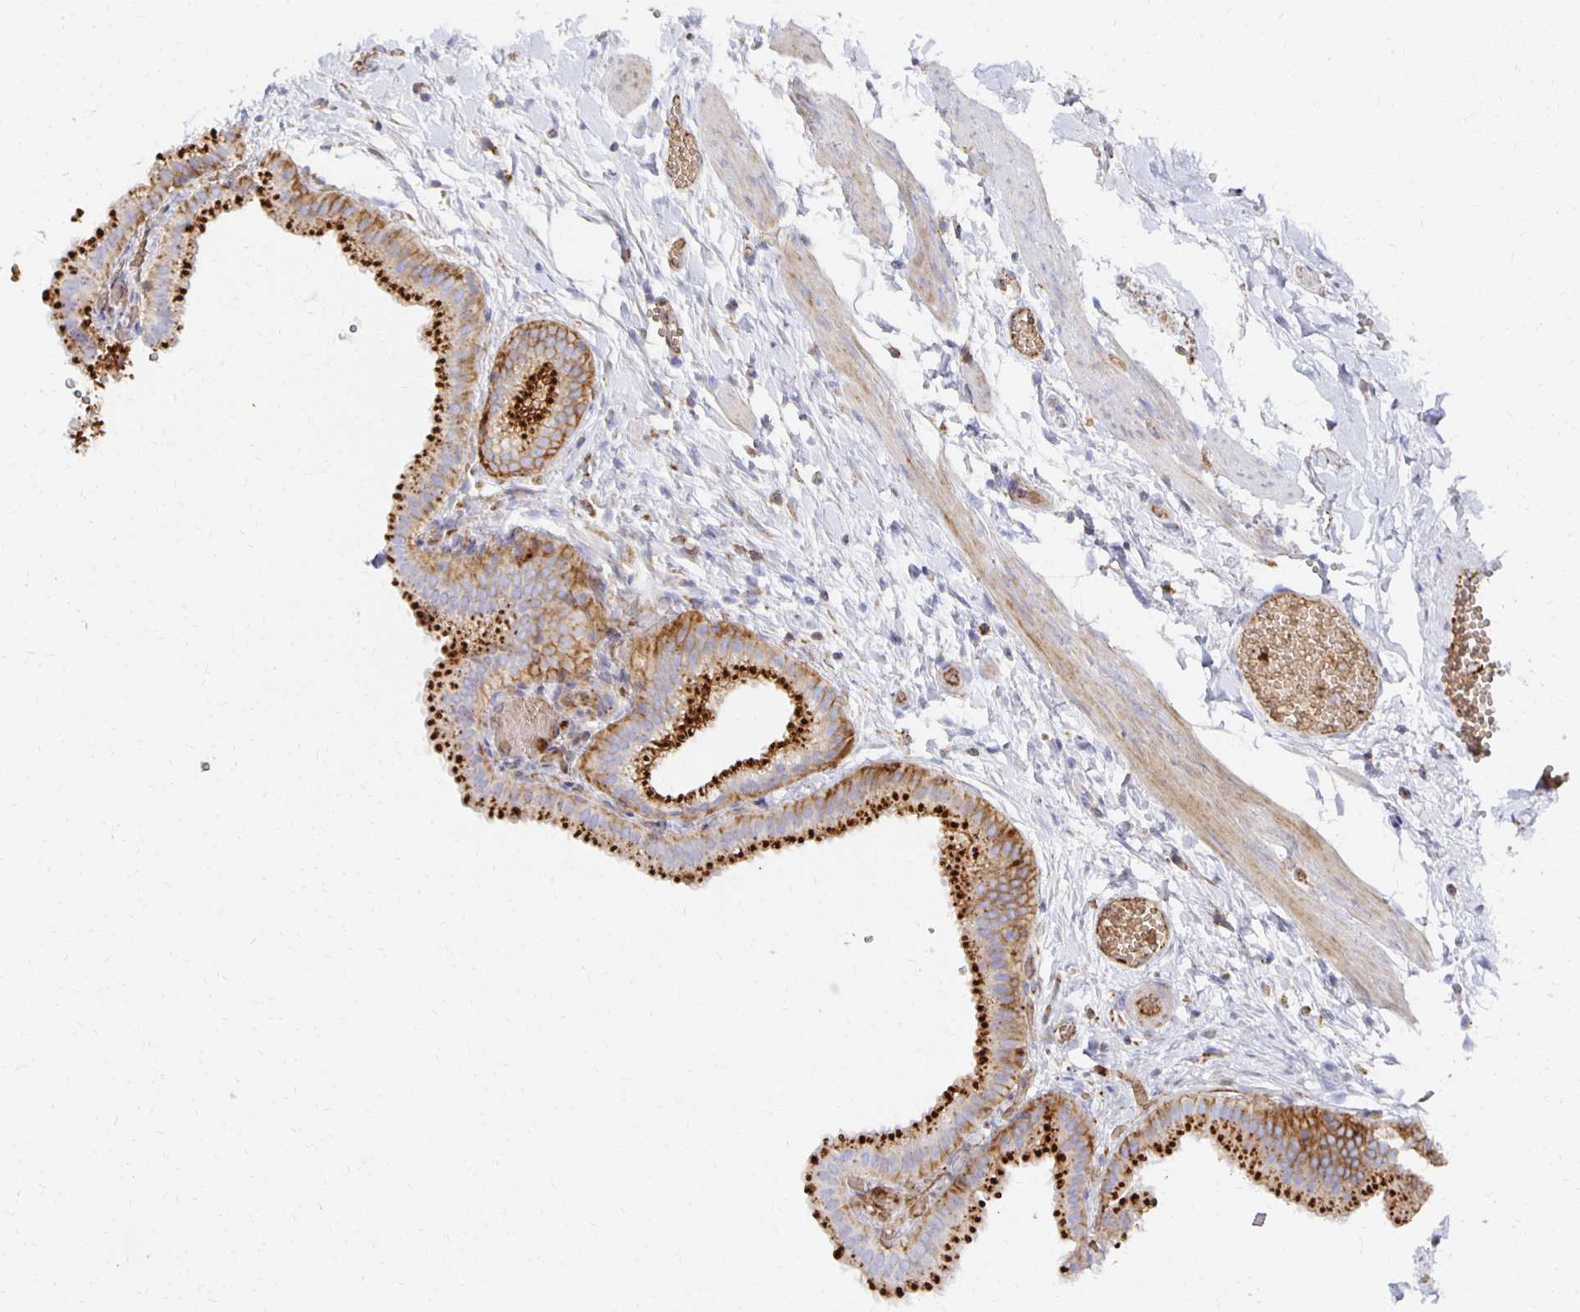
{"staining": {"intensity": "strong", "quantity": ">75%", "location": "cytoplasmic/membranous"}, "tissue": "gallbladder", "cell_type": "Glandular cells", "image_type": "normal", "snomed": [{"axis": "morphology", "description": "Normal tissue, NOS"}, {"axis": "topography", "description": "Gallbladder"}], "caption": "The photomicrograph displays staining of normal gallbladder, revealing strong cytoplasmic/membranous protein positivity (brown color) within glandular cells.", "gene": "TAAR1", "patient": {"sex": "female", "age": 63}}